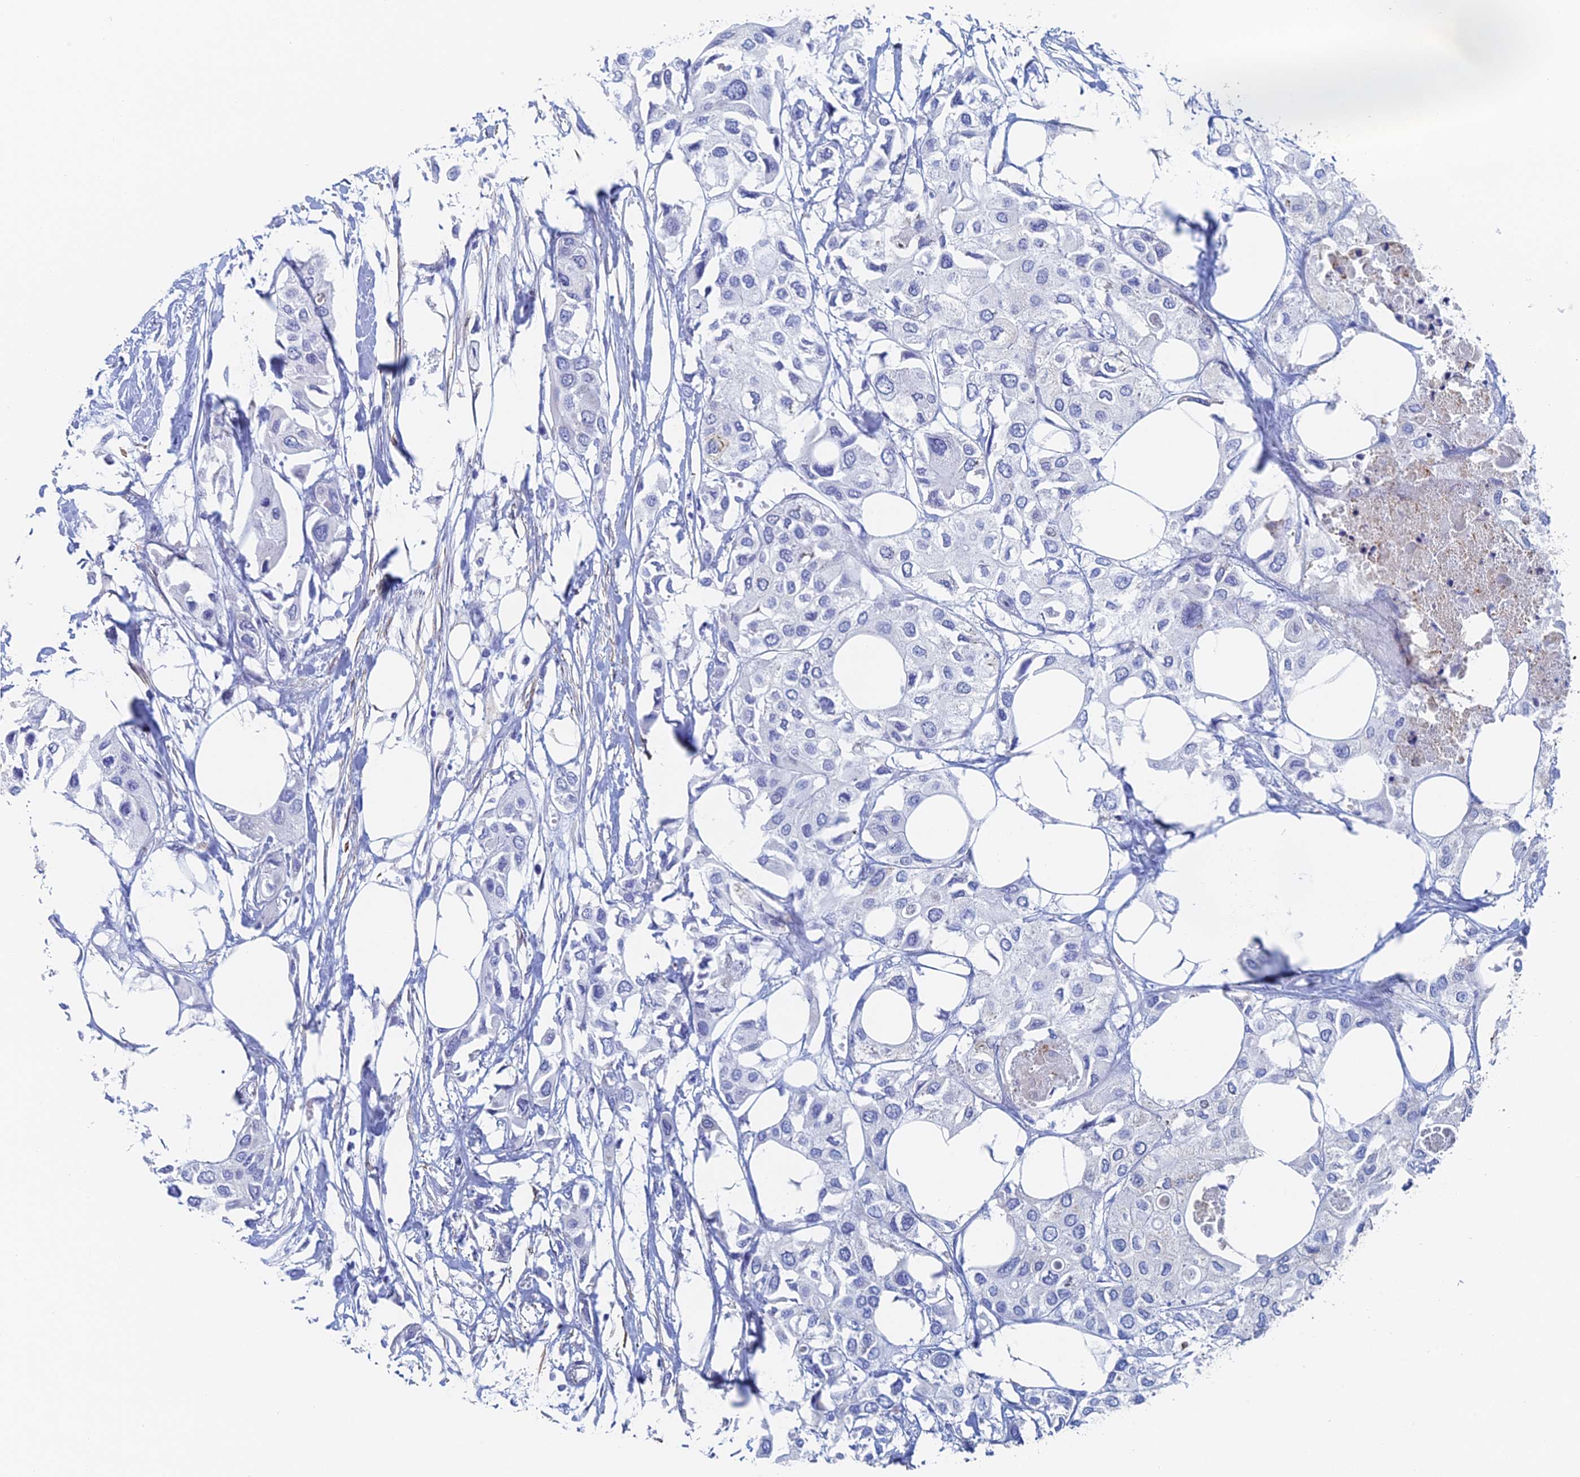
{"staining": {"intensity": "negative", "quantity": "none", "location": "none"}, "tissue": "urothelial cancer", "cell_type": "Tumor cells", "image_type": "cancer", "snomed": [{"axis": "morphology", "description": "Urothelial carcinoma, High grade"}, {"axis": "topography", "description": "Urinary bladder"}], "caption": "DAB immunohistochemical staining of urothelial cancer shows no significant staining in tumor cells. The staining is performed using DAB brown chromogen with nuclei counter-stained in using hematoxylin.", "gene": "KCNK18", "patient": {"sex": "male", "age": 64}}